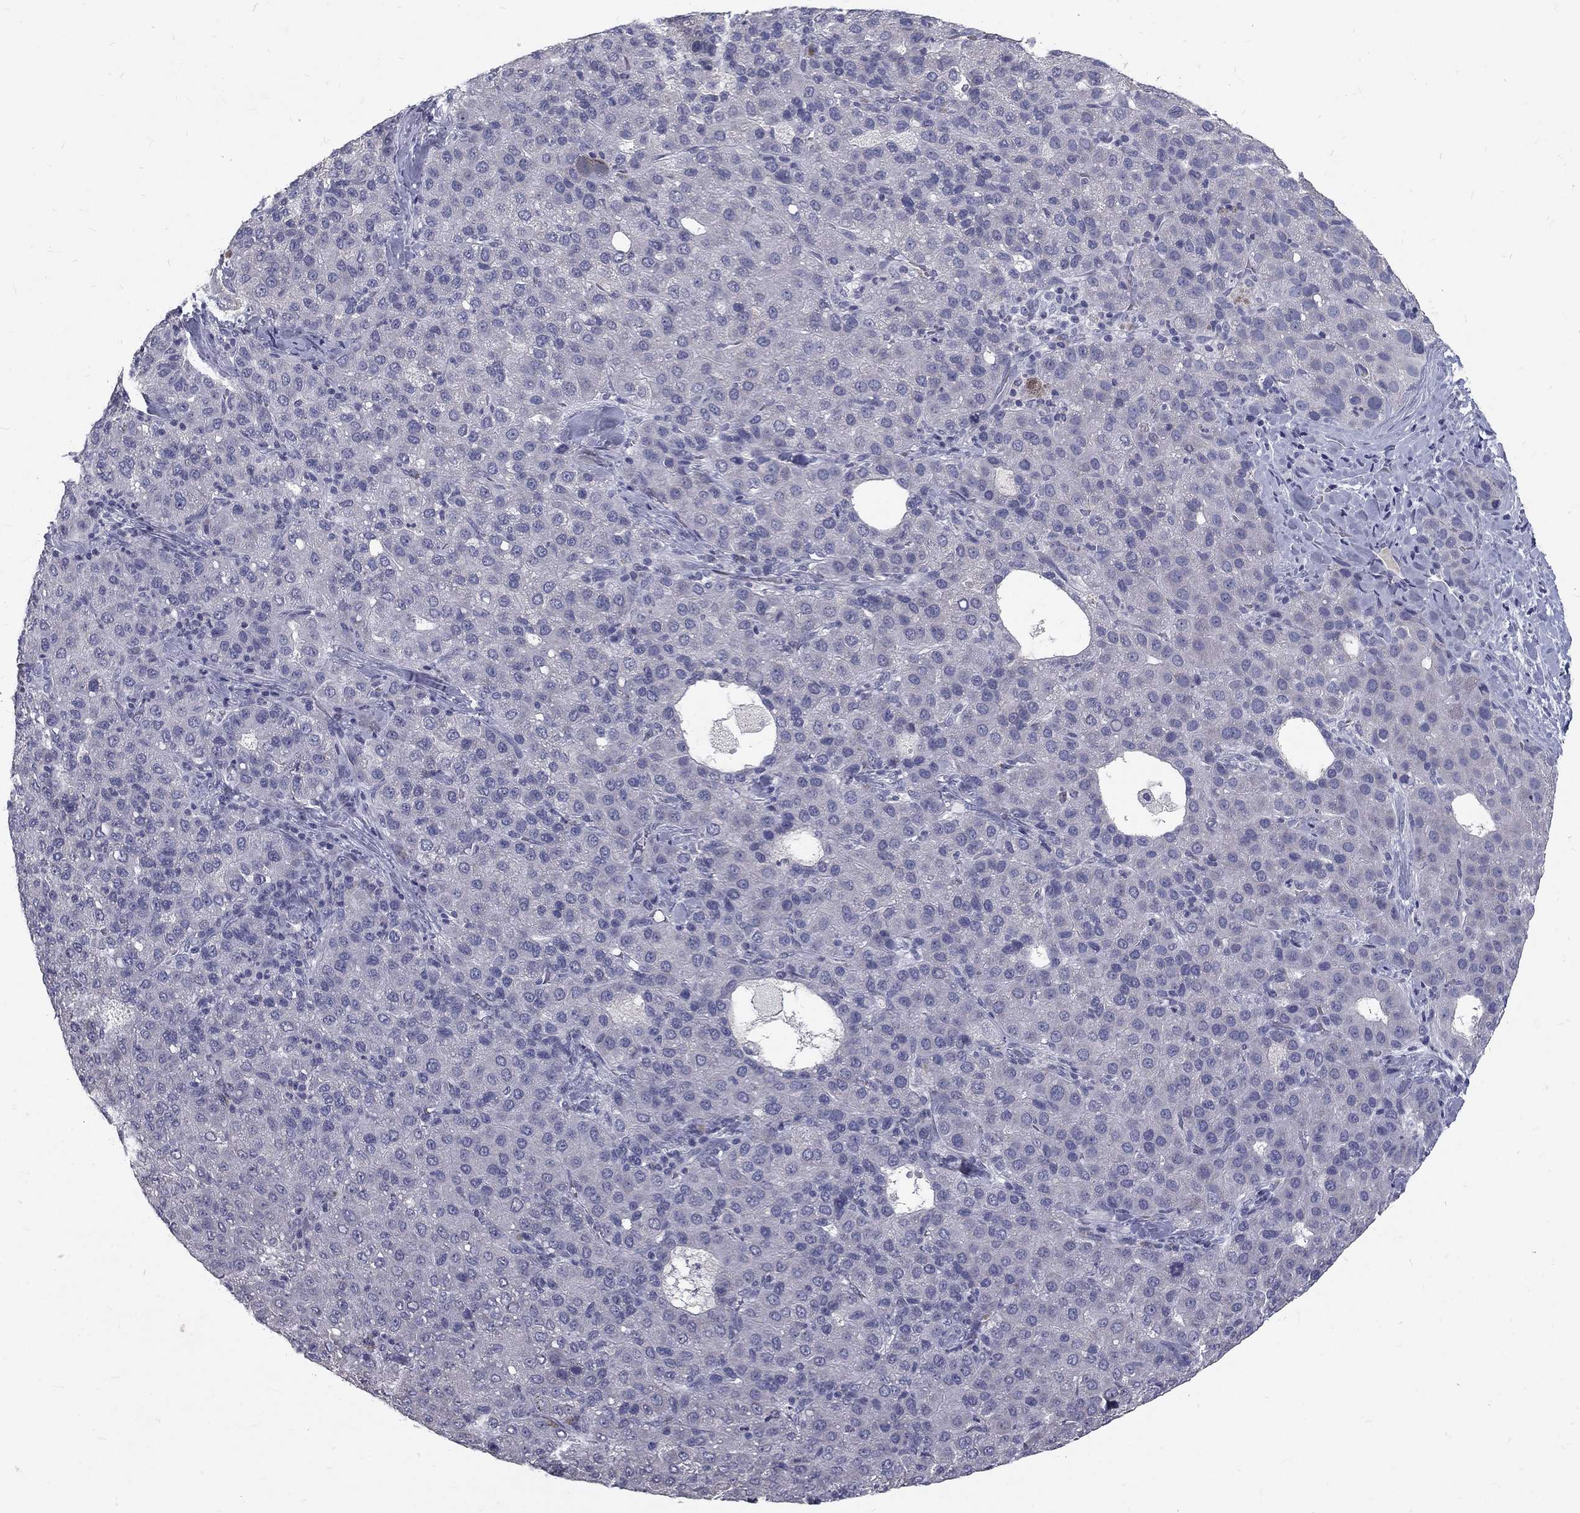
{"staining": {"intensity": "negative", "quantity": "none", "location": "none"}, "tissue": "liver cancer", "cell_type": "Tumor cells", "image_type": "cancer", "snomed": [{"axis": "morphology", "description": "Carcinoma, Hepatocellular, NOS"}, {"axis": "topography", "description": "Liver"}], "caption": "Tumor cells are negative for brown protein staining in liver cancer.", "gene": "NOS1", "patient": {"sex": "male", "age": 65}}